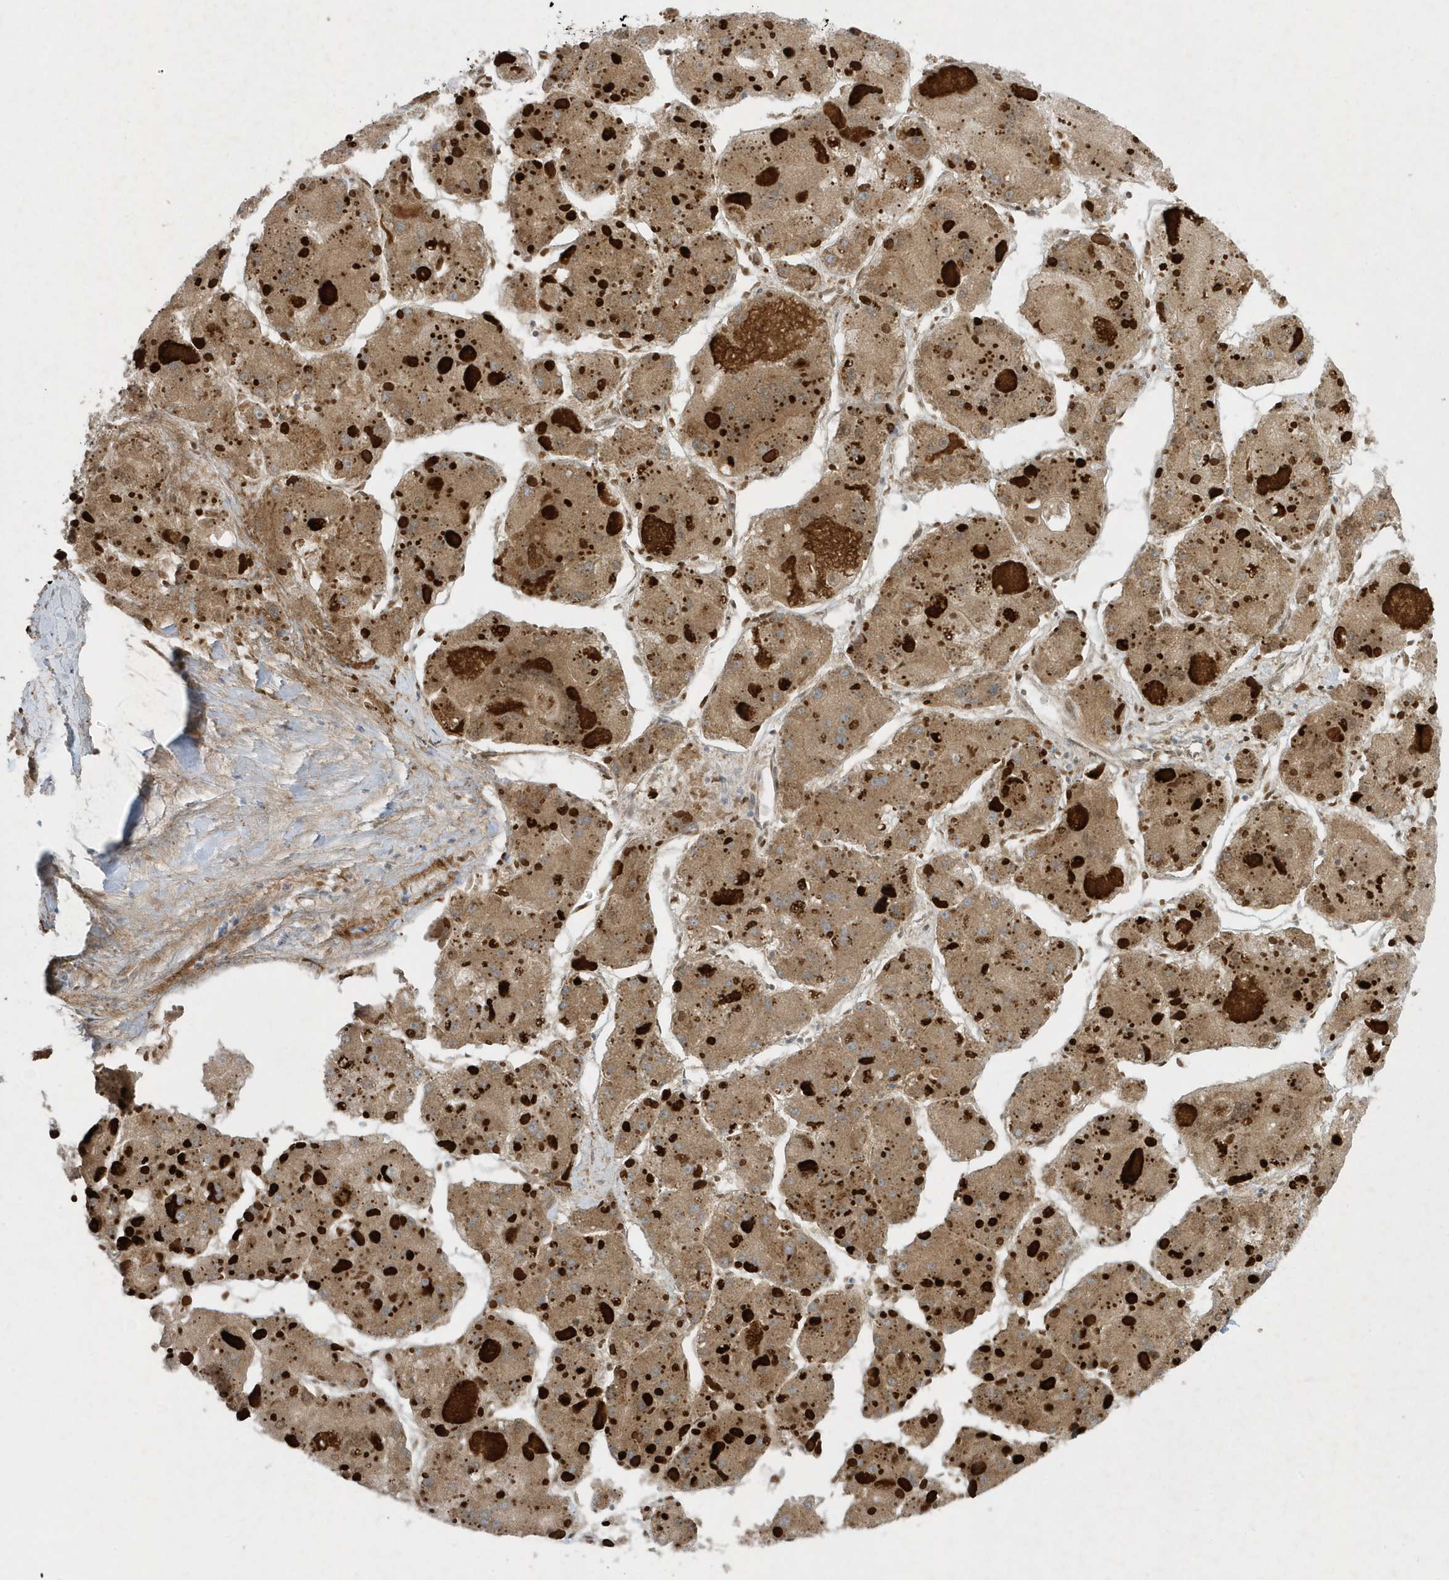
{"staining": {"intensity": "moderate", "quantity": ">75%", "location": "cytoplasmic/membranous"}, "tissue": "liver cancer", "cell_type": "Tumor cells", "image_type": "cancer", "snomed": [{"axis": "morphology", "description": "Carcinoma, Hepatocellular, NOS"}, {"axis": "topography", "description": "Liver"}], "caption": "Human liver hepatocellular carcinoma stained with a brown dye reveals moderate cytoplasmic/membranous positive positivity in about >75% of tumor cells.", "gene": "SLC38A2", "patient": {"sex": "female", "age": 73}}